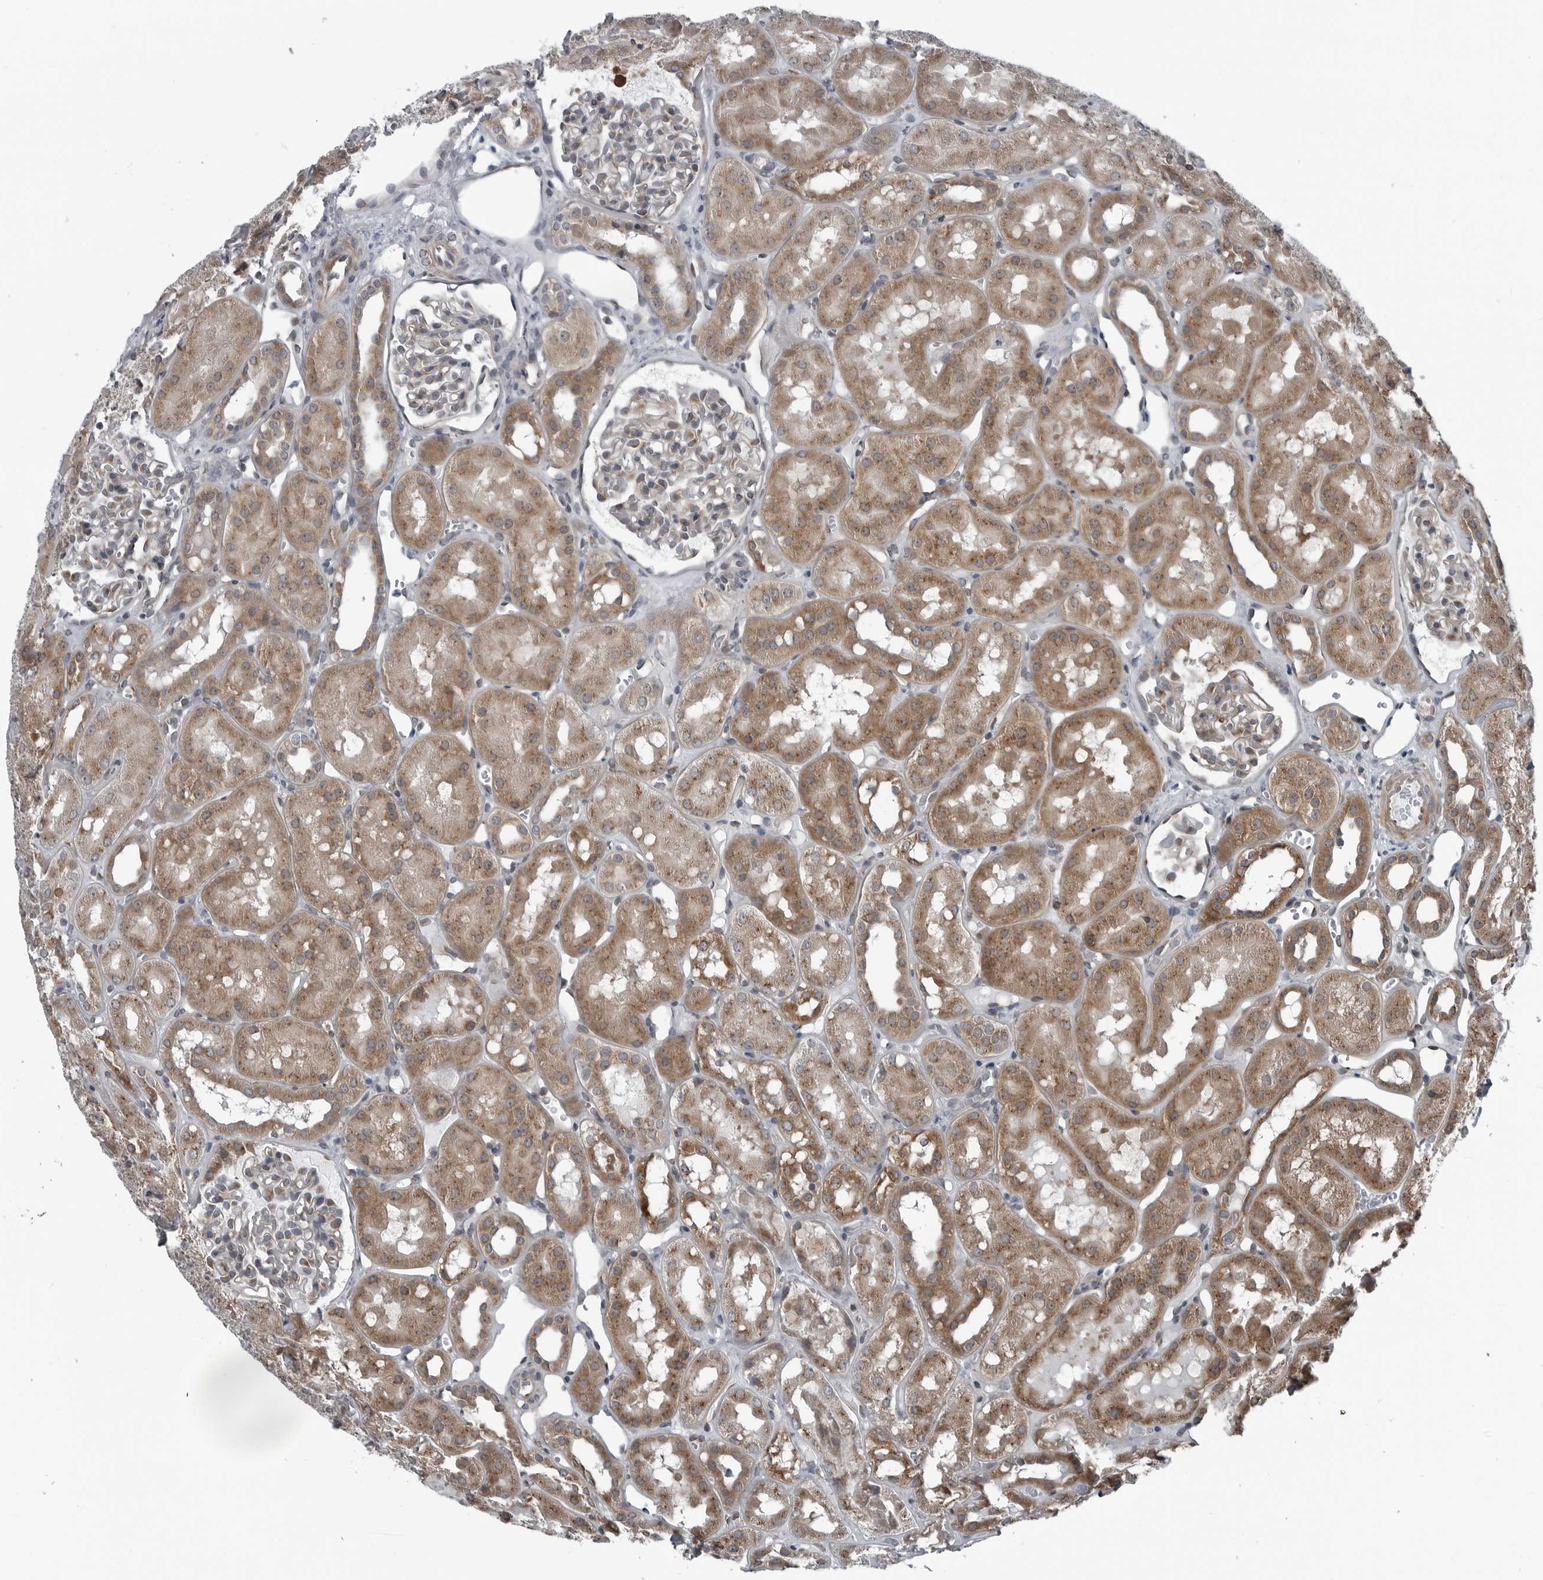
{"staining": {"intensity": "weak", "quantity": "<25%", "location": "cytoplasmic/membranous"}, "tissue": "kidney", "cell_type": "Cells in glomeruli", "image_type": "normal", "snomed": [{"axis": "morphology", "description": "Normal tissue, NOS"}, {"axis": "topography", "description": "Kidney"}], "caption": "Immunohistochemical staining of benign kidney reveals no significant positivity in cells in glomeruli.", "gene": "CEP85", "patient": {"sex": "male", "age": 16}}